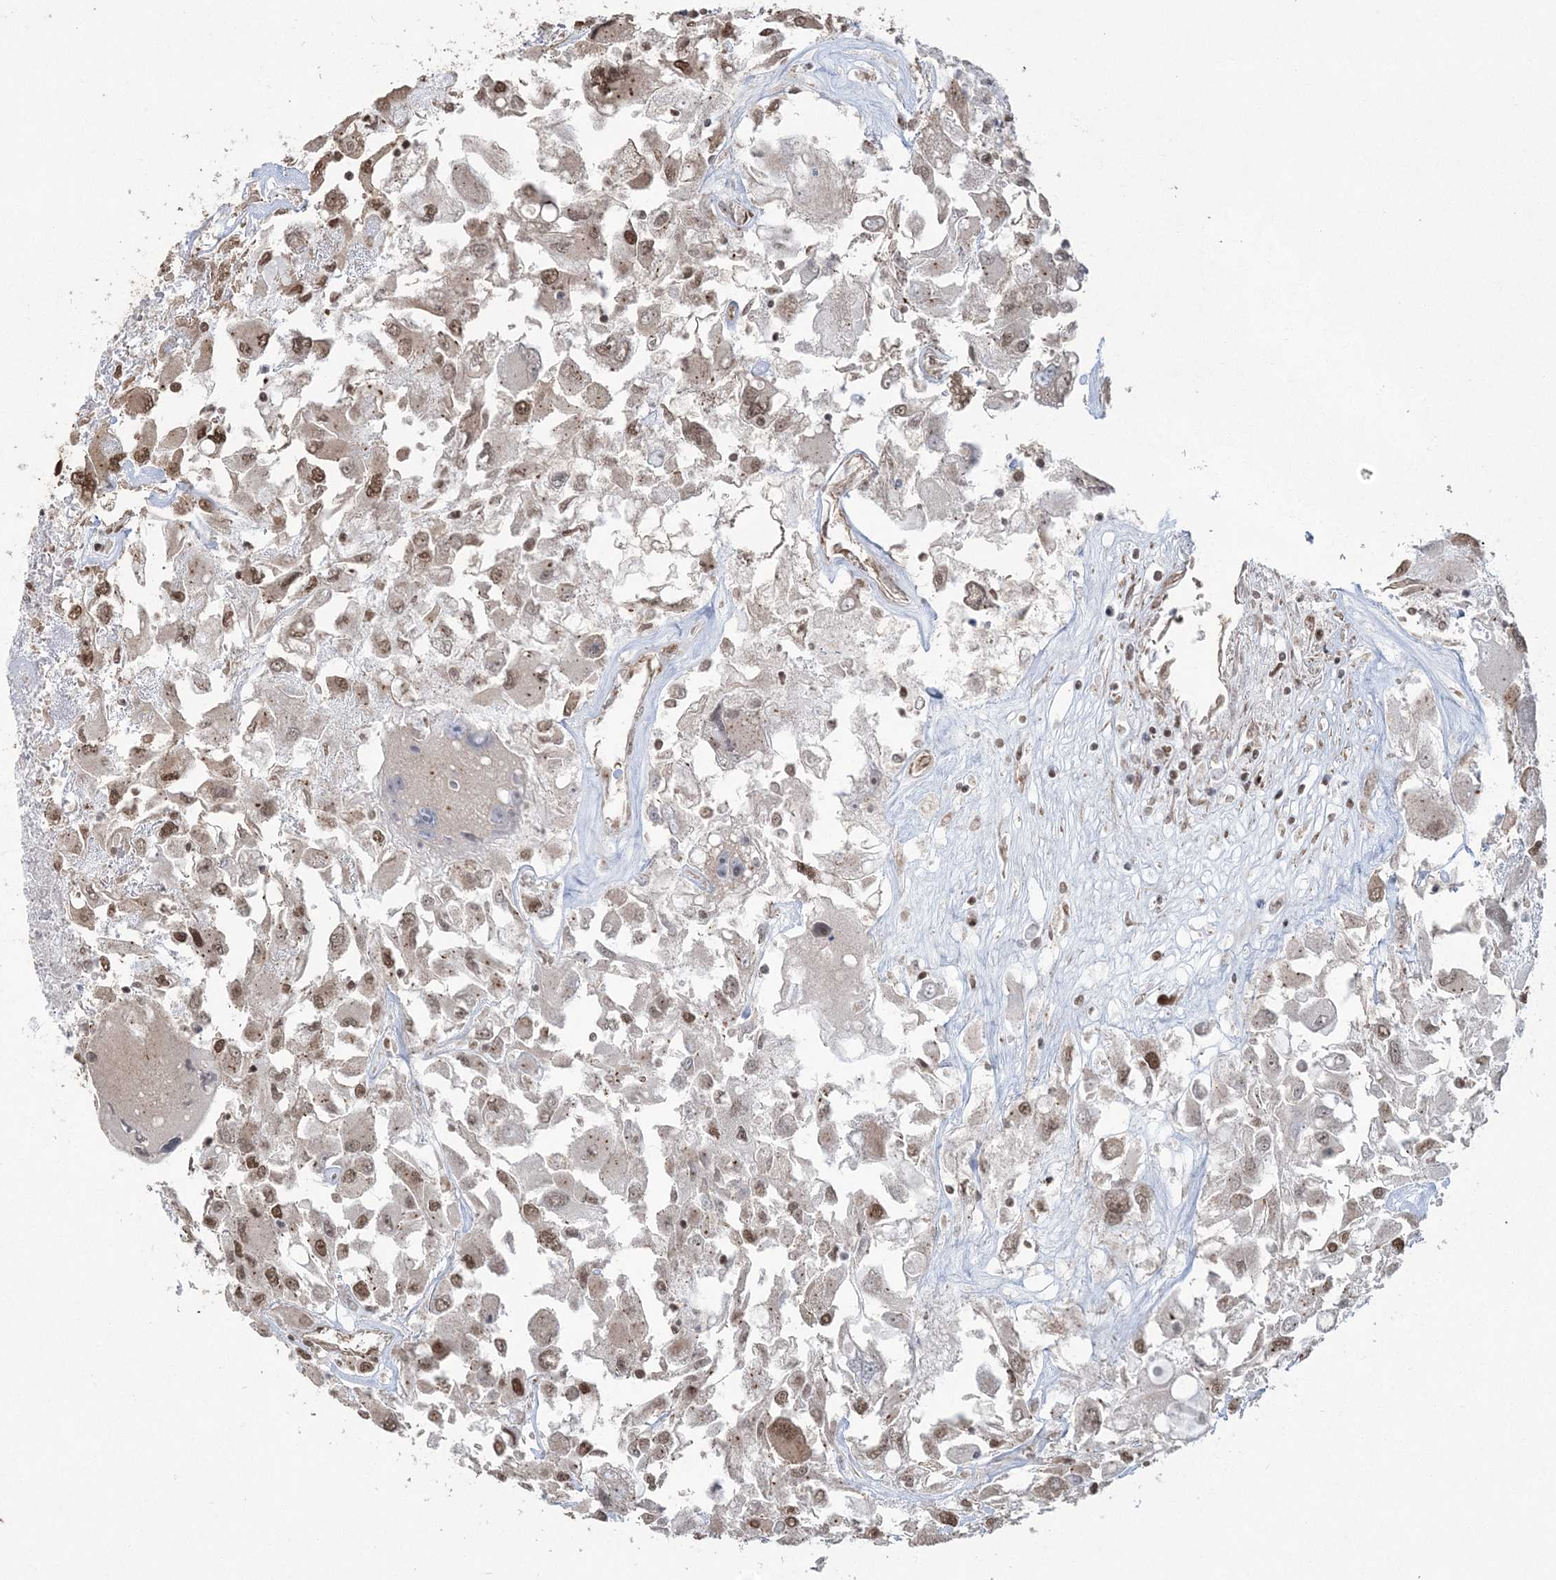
{"staining": {"intensity": "moderate", "quantity": "25%-75%", "location": "nuclear"}, "tissue": "renal cancer", "cell_type": "Tumor cells", "image_type": "cancer", "snomed": [{"axis": "morphology", "description": "Adenocarcinoma, NOS"}, {"axis": "topography", "description": "Kidney"}], "caption": "Renal cancer was stained to show a protein in brown. There is medium levels of moderate nuclear positivity in approximately 25%-75% of tumor cells. The staining was performed using DAB (3,3'-diaminobenzidine) to visualize the protein expression in brown, while the nuclei were stained in blue with hematoxylin (Magnification: 20x).", "gene": "ZNF839", "patient": {"sex": "female", "age": 52}}